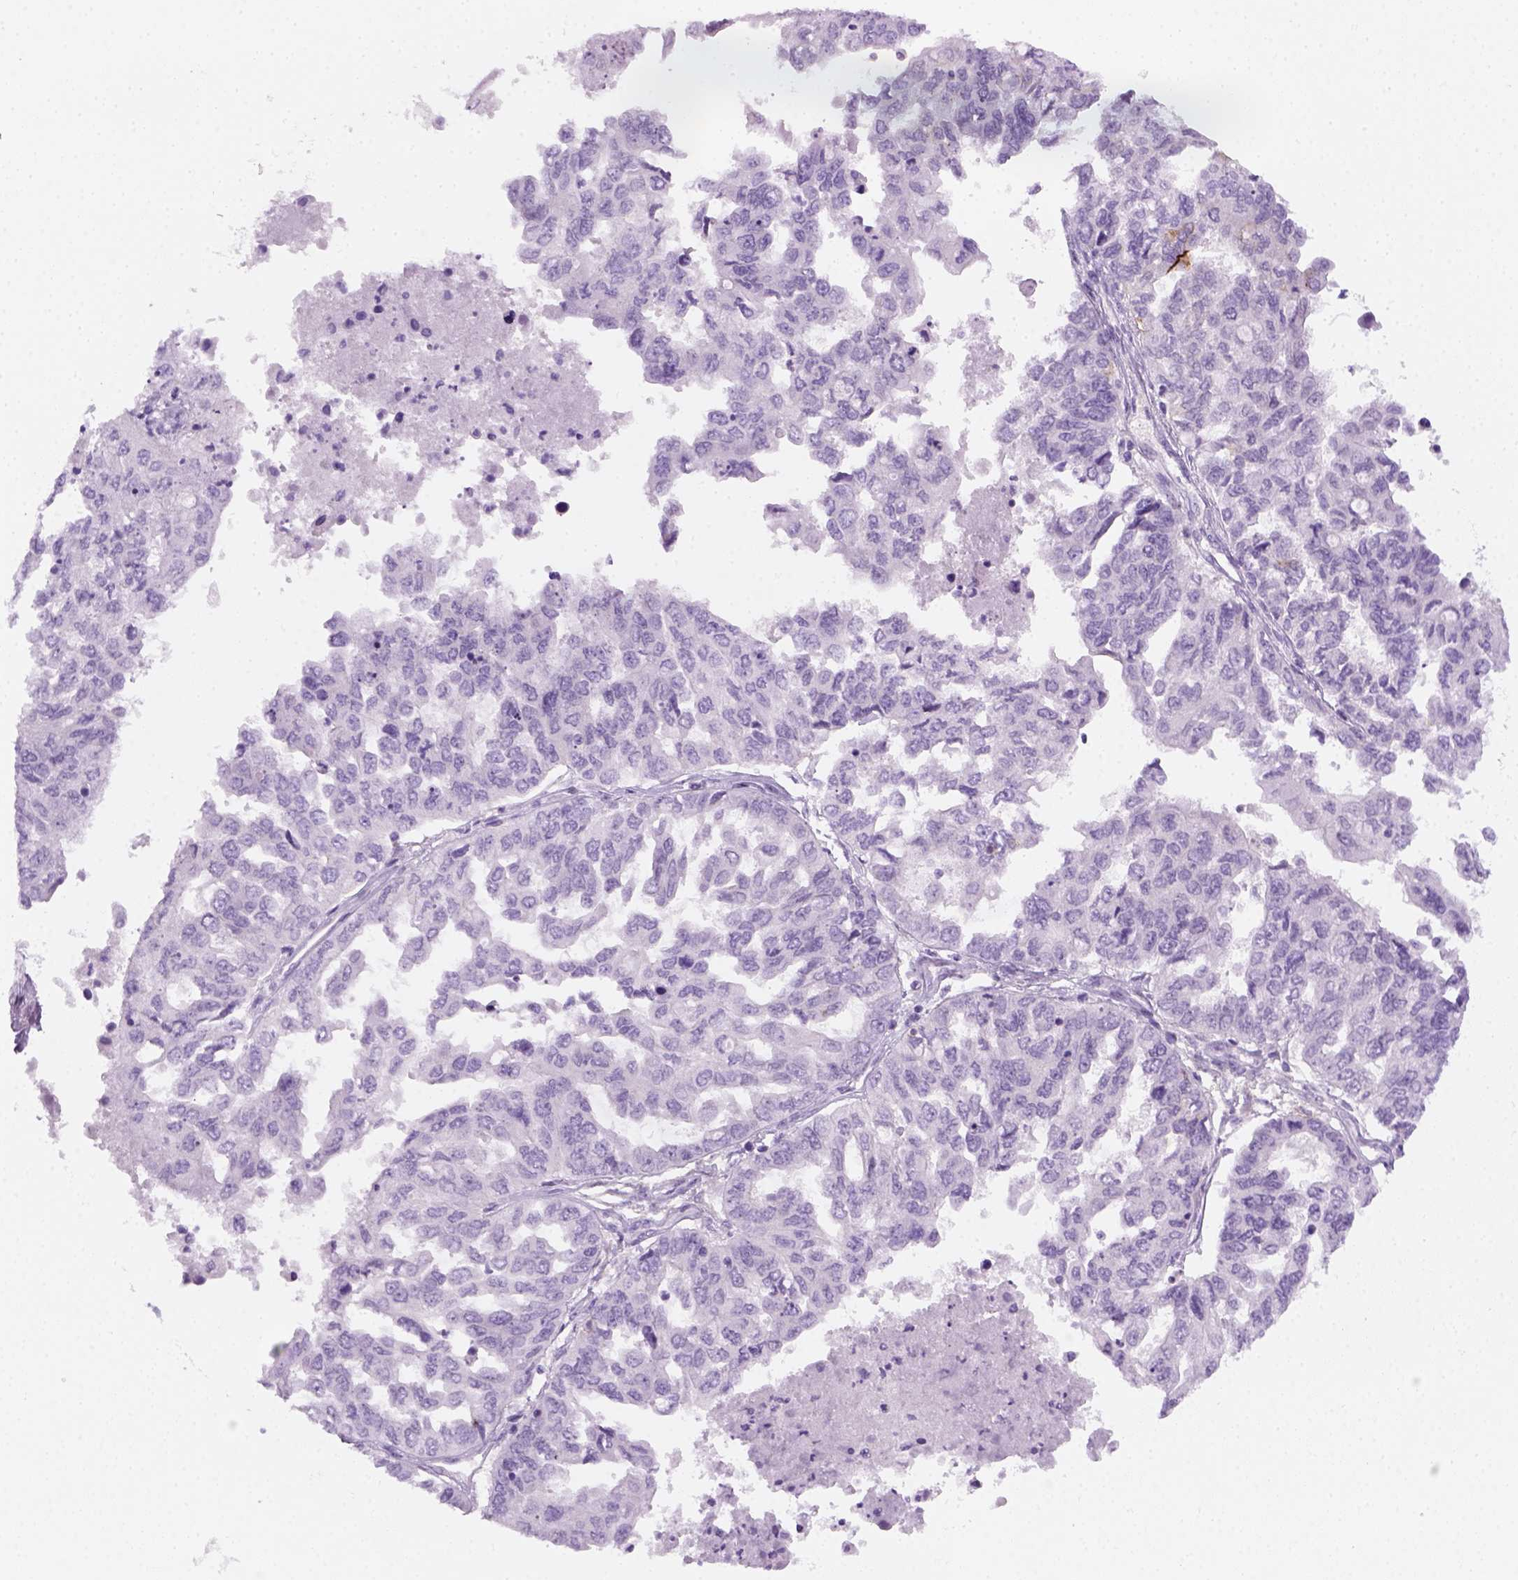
{"staining": {"intensity": "negative", "quantity": "none", "location": "none"}, "tissue": "ovarian cancer", "cell_type": "Tumor cells", "image_type": "cancer", "snomed": [{"axis": "morphology", "description": "Cystadenocarcinoma, serous, NOS"}, {"axis": "topography", "description": "Ovary"}], "caption": "High power microscopy micrograph of an IHC image of ovarian cancer (serous cystadenocarcinoma), revealing no significant expression in tumor cells. The staining was performed using DAB to visualize the protein expression in brown, while the nuclei were stained in blue with hematoxylin (Magnification: 20x).", "gene": "AQP3", "patient": {"sex": "female", "age": 53}}